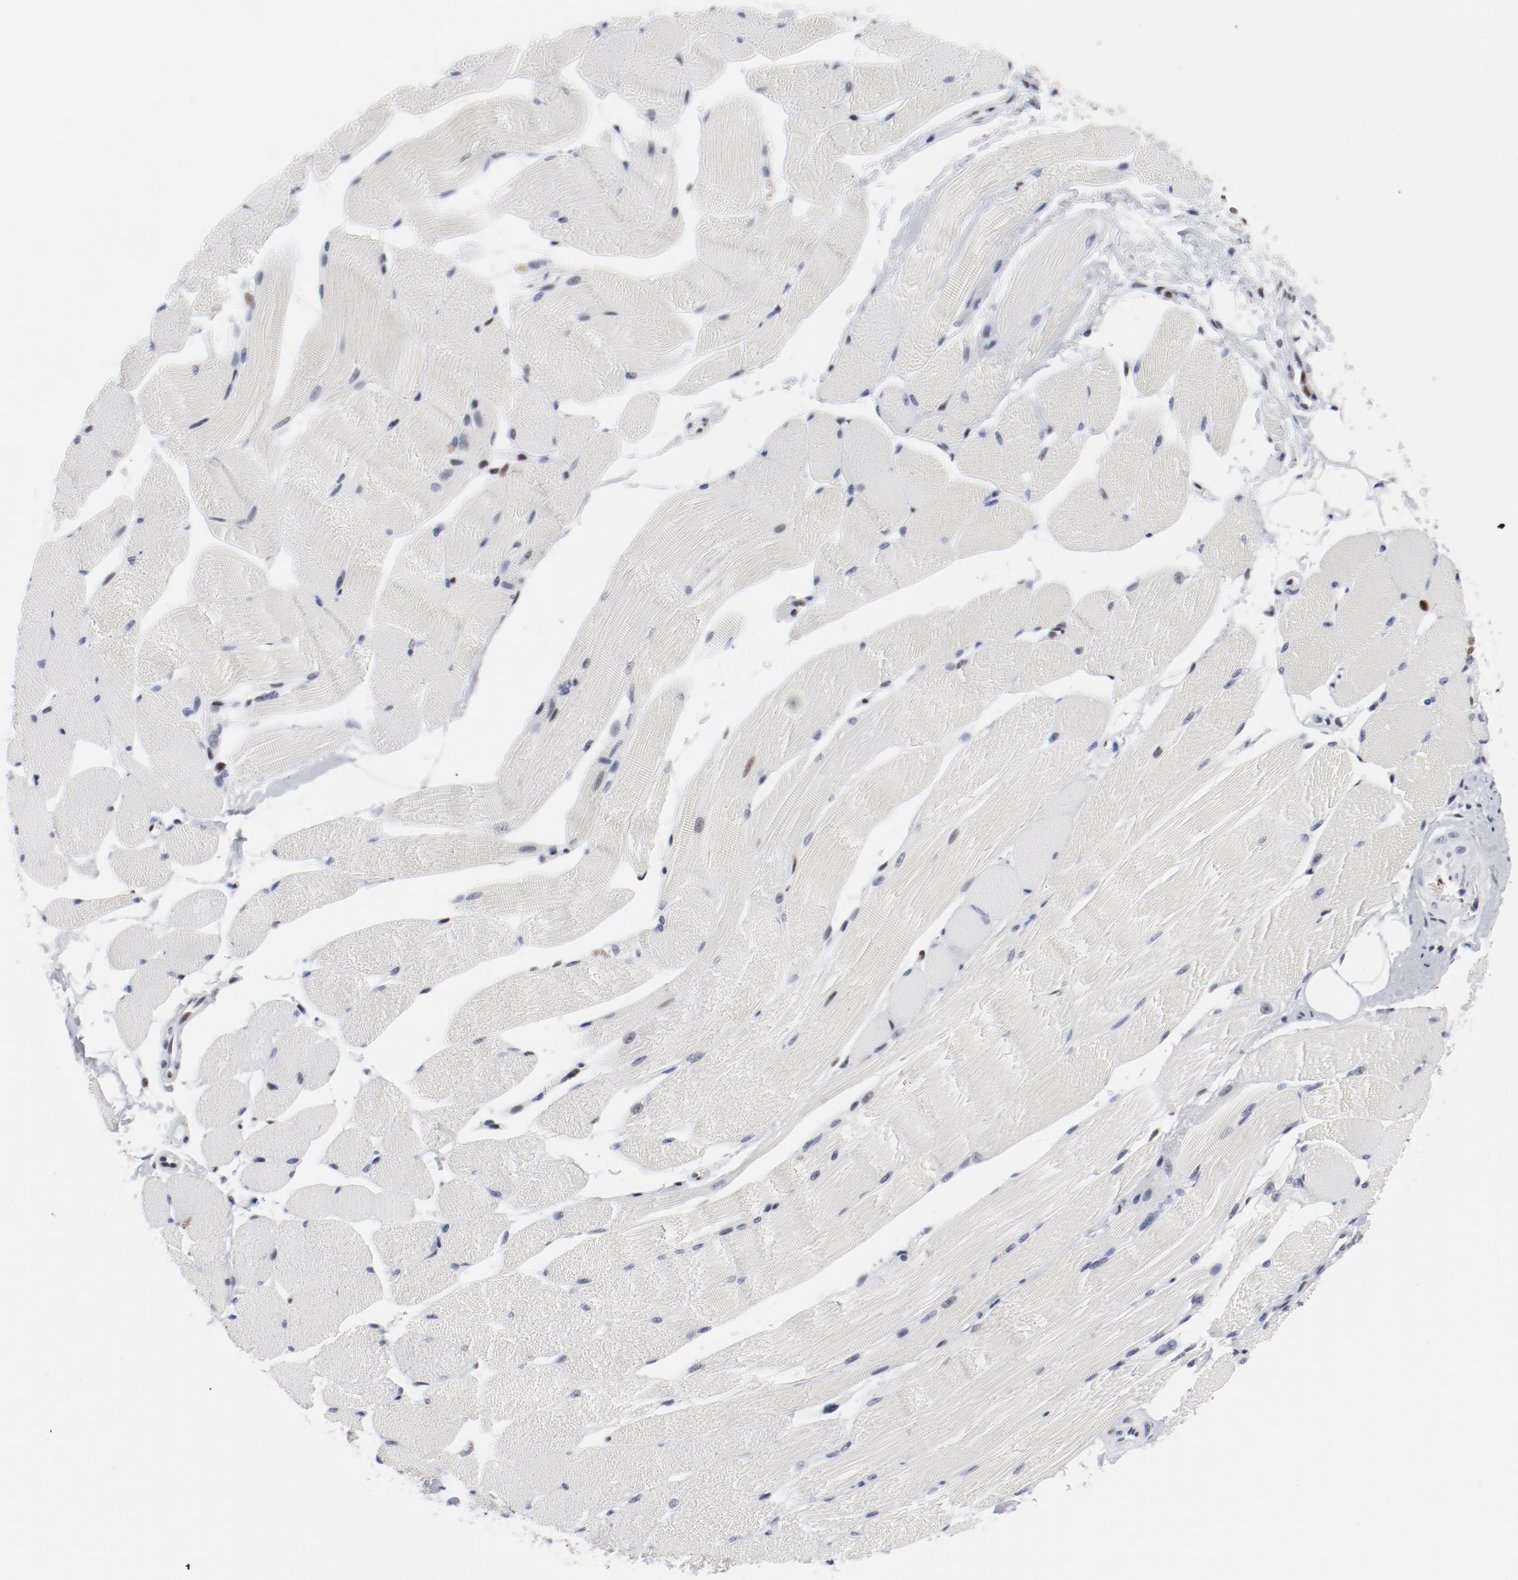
{"staining": {"intensity": "moderate", "quantity": "<25%", "location": "cytoplasmic/membranous,nuclear"}, "tissue": "skeletal muscle", "cell_type": "Myocytes", "image_type": "normal", "snomed": [{"axis": "morphology", "description": "Normal tissue, NOS"}, {"axis": "topography", "description": "Skeletal muscle"}, {"axis": "topography", "description": "Peripheral nerve tissue"}], "caption": "Approximately <25% of myocytes in unremarkable human skeletal muscle reveal moderate cytoplasmic/membranous,nuclear protein staining as visualized by brown immunohistochemical staining.", "gene": "POLD1", "patient": {"sex": "female", "age": 84}}